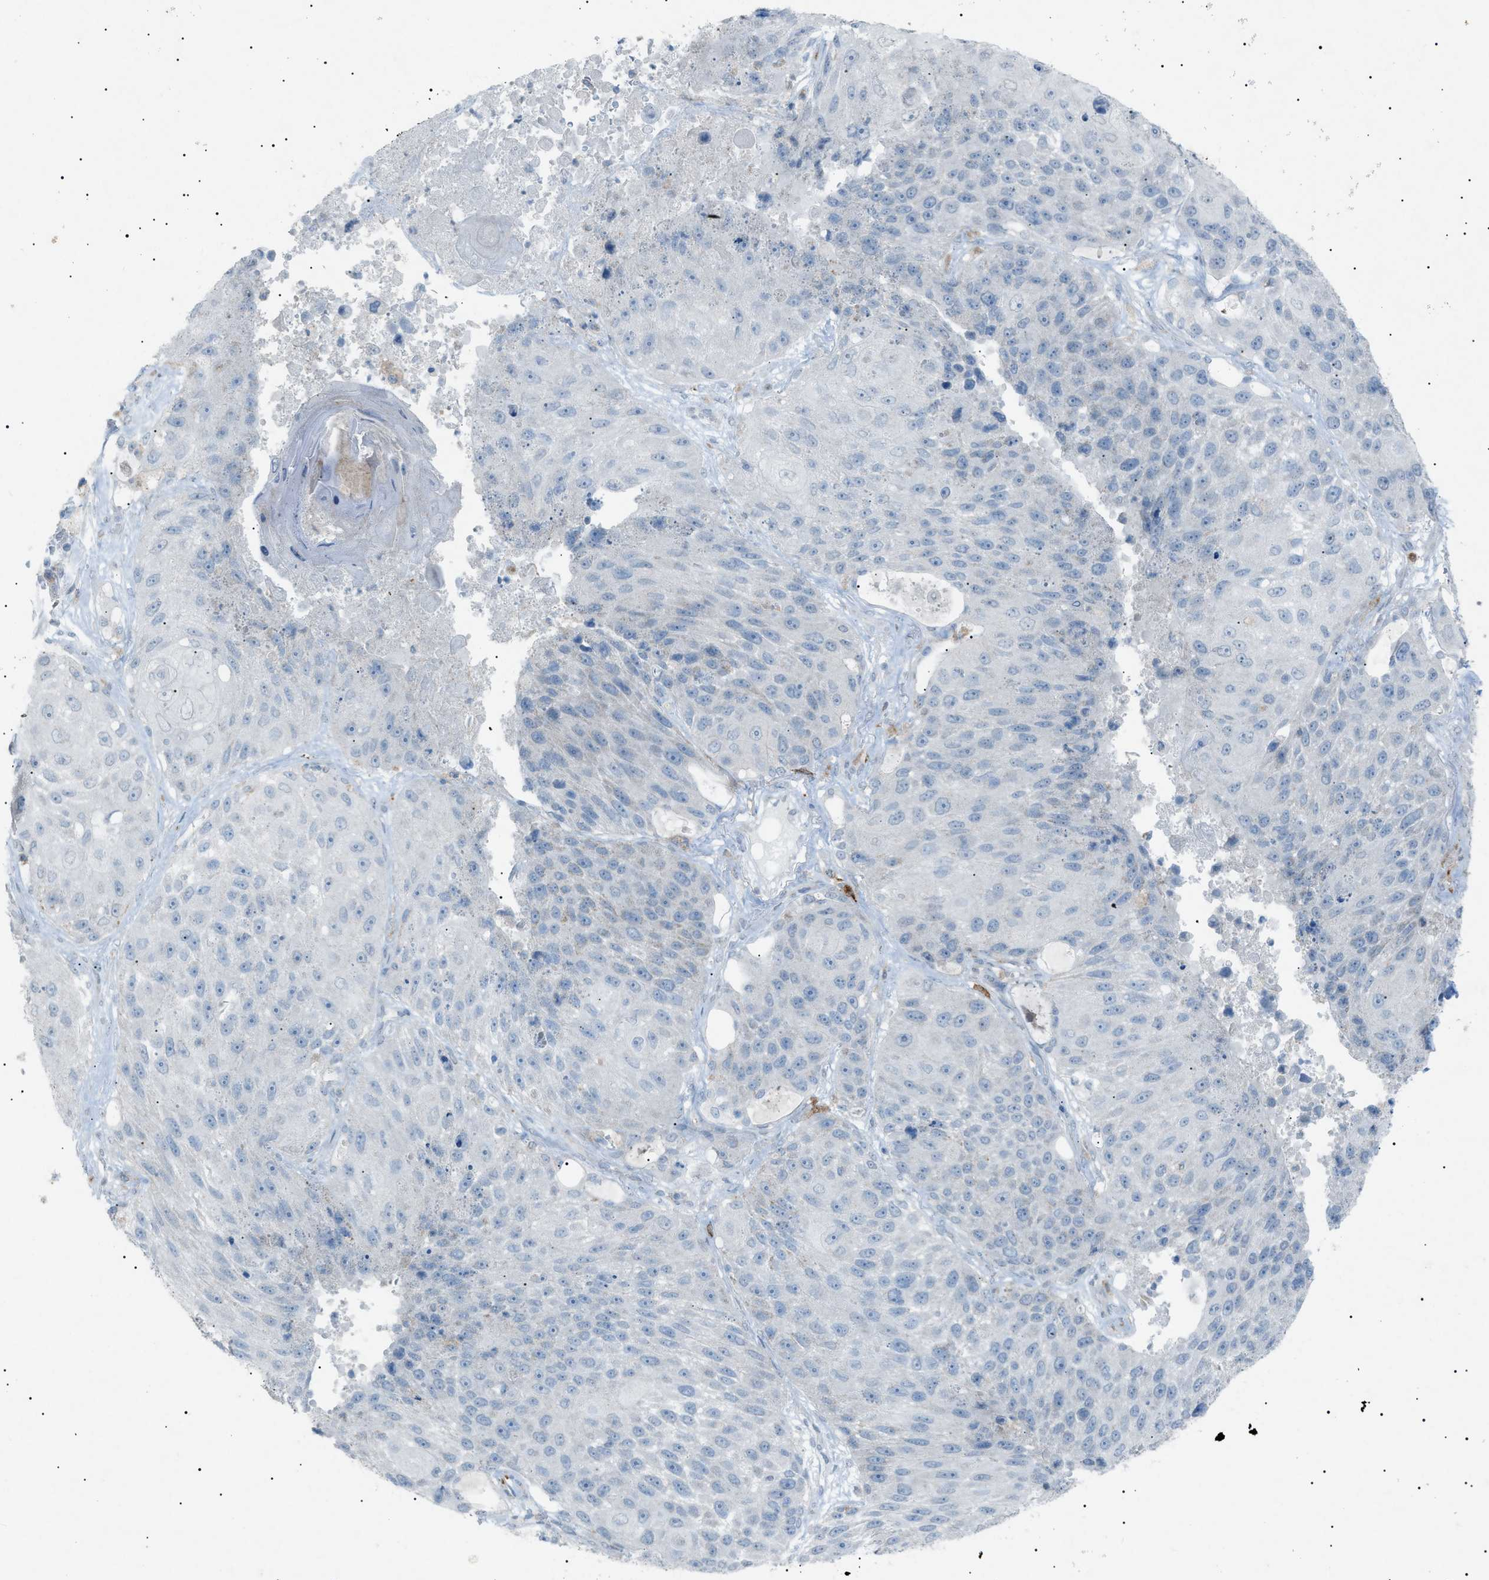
{"staining": {"intensity": "negative", "quantity": "none", "location": "none"}, "tissue": "lung cancer", "cell_type": "Tumor cells", "image_type": "cancer", "snomed": [{"axis": "morphology", "description": "Squamous cell carcinoma, NOS"}, {"axis": "topography", "description": "Lung"}], "caption": "This is a image of immunohistochemistry (IHC) staining of lung cancer, which shows no staining in tumor cells.", "gene": "BTK", "patient": {"sex": "male", "age": 61}}